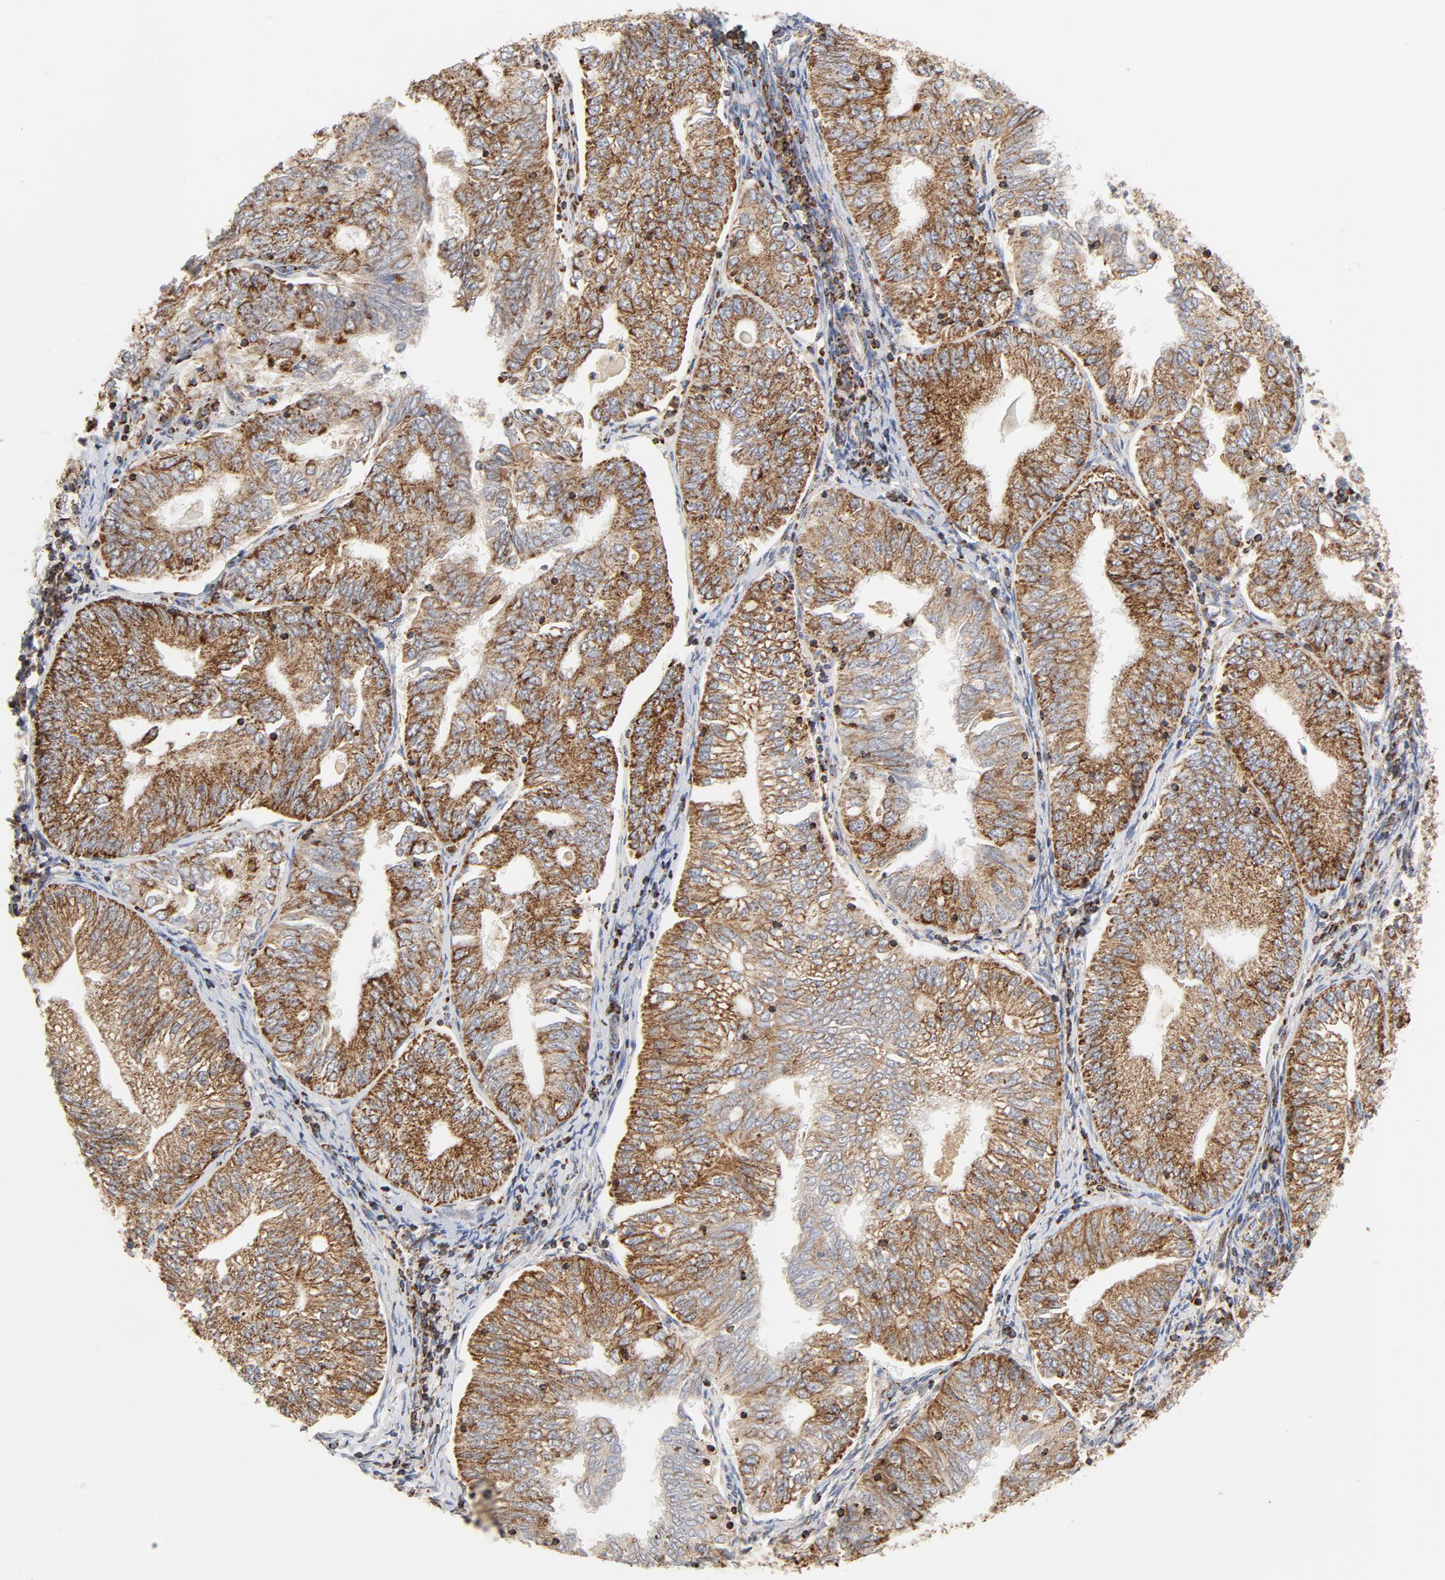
{"staining": {"intensity": "strong", "quantity": ">75%", "location": "cytoplasmic/membranous"}, "tissue": "endometrial cancer", "cell_type": "Tumor cells", "image_type": "cancer", "snomed": [{"axis": "morphology", "description": "Adenocarcinoma, NOS"}, {"axis": "topography", "description": "Endometrium"}], "caption": "Immunohistochemistry (IHC) of endometrial adenocarcinoma shows high levels of strong cytoplasmic/membranous expression in about >75% of tumor cells. Nuclei are stained in blue.", "gene": "PCNX4", "patient": {"sex": "female", "age": 69}}